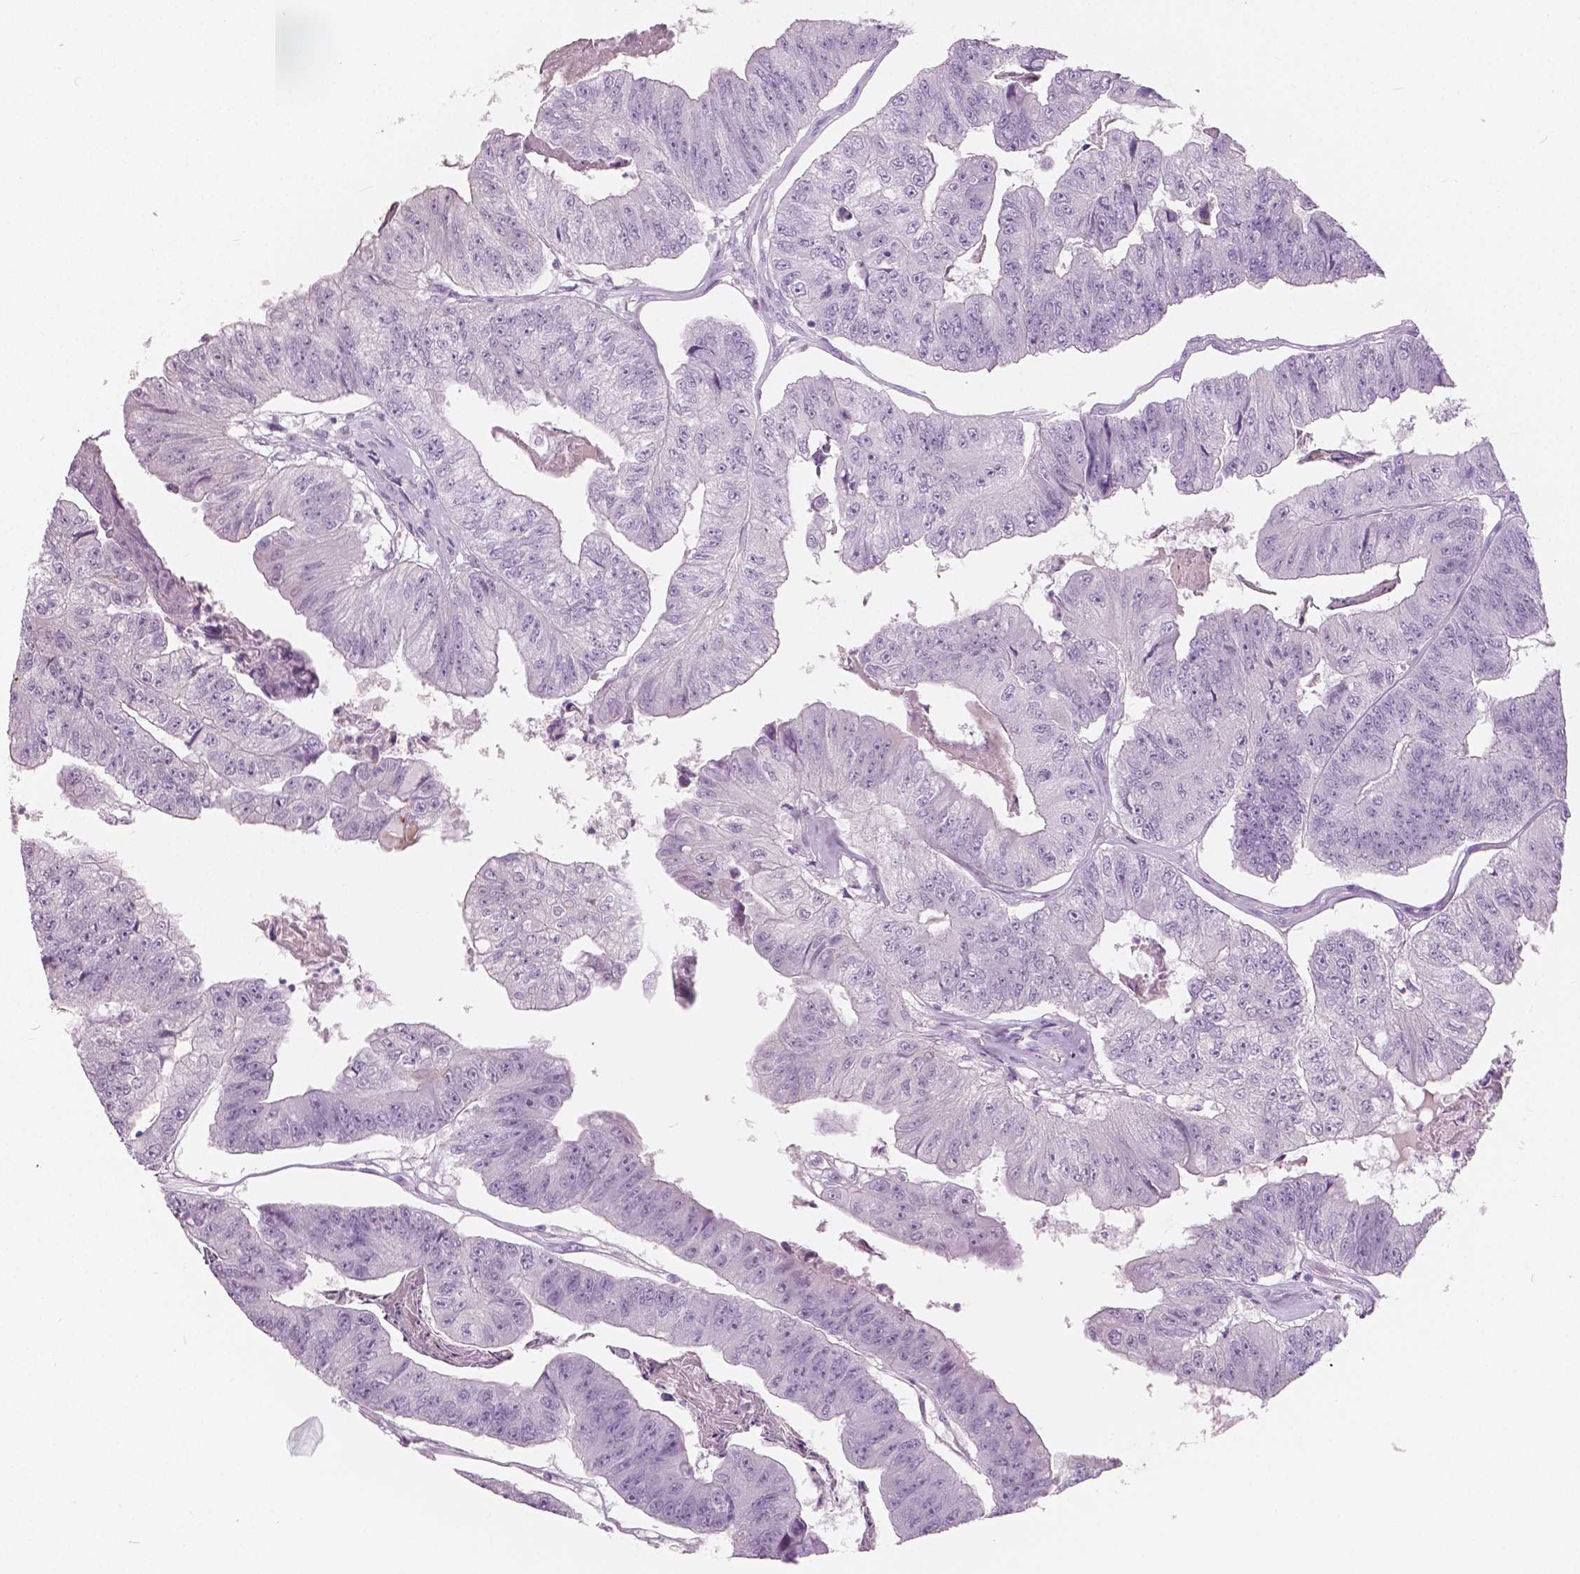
{"staining": {"intensity": "negative", "quantity": "none", "location": "none"}, "tissue": "colorectal cancer", "cell_type": "Tumor cells", "image_type": "cancer", "snomed": [{"axis": "morphology", "description": "Adenocarcinoma, NOS"}, {"axis": "topography", "description": "Colon"}], "caption": "This is an immunohistochemistry histopathology image of human colorectal cancer. There is no expression in tumor cells.", "gene": "A4GNT", "patient": {"sex": "female", "age": 67}}